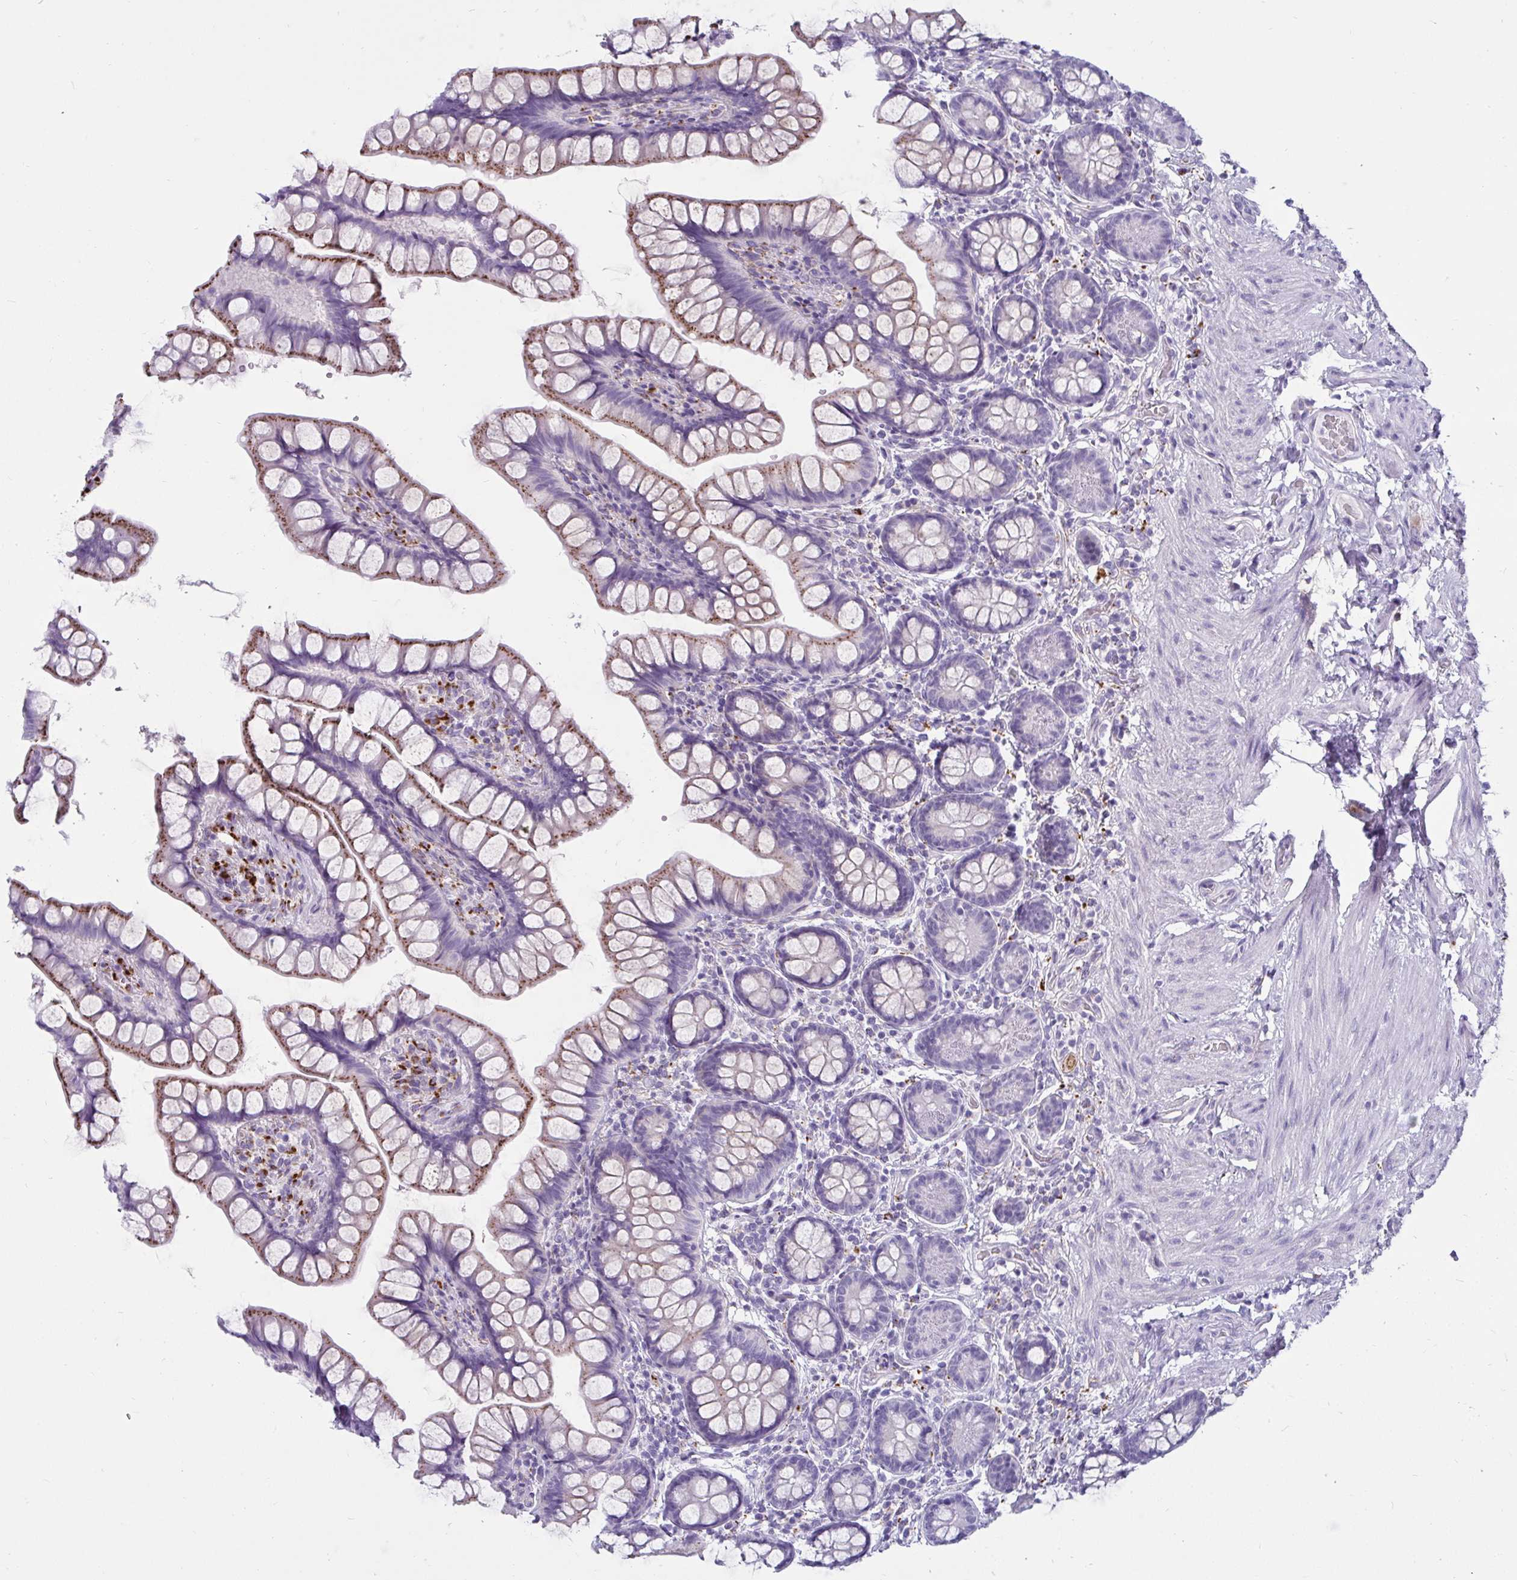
{"staining": {"intensity": "strong", "quantity": "25%-75%", "location": "cytoplasmic/membranous"}, "tissue": "small intestine", "cell_type": "Glandular cells", "image_type": "normal", "snomed": [{"axis": "morphology", "description": "Normal tissue, NOS"}, {"axis": "topography", "description": "Small intestine"}], "caption": "Immunohistochemical staining of normal human small intestine reveals 25%-75% levels of strong cytoplasmic/membranous protein expression in approximately 25%-75% of glandular cells.", "gene": "CTSZ", "patient": {"sex": "male", "age": 70}}